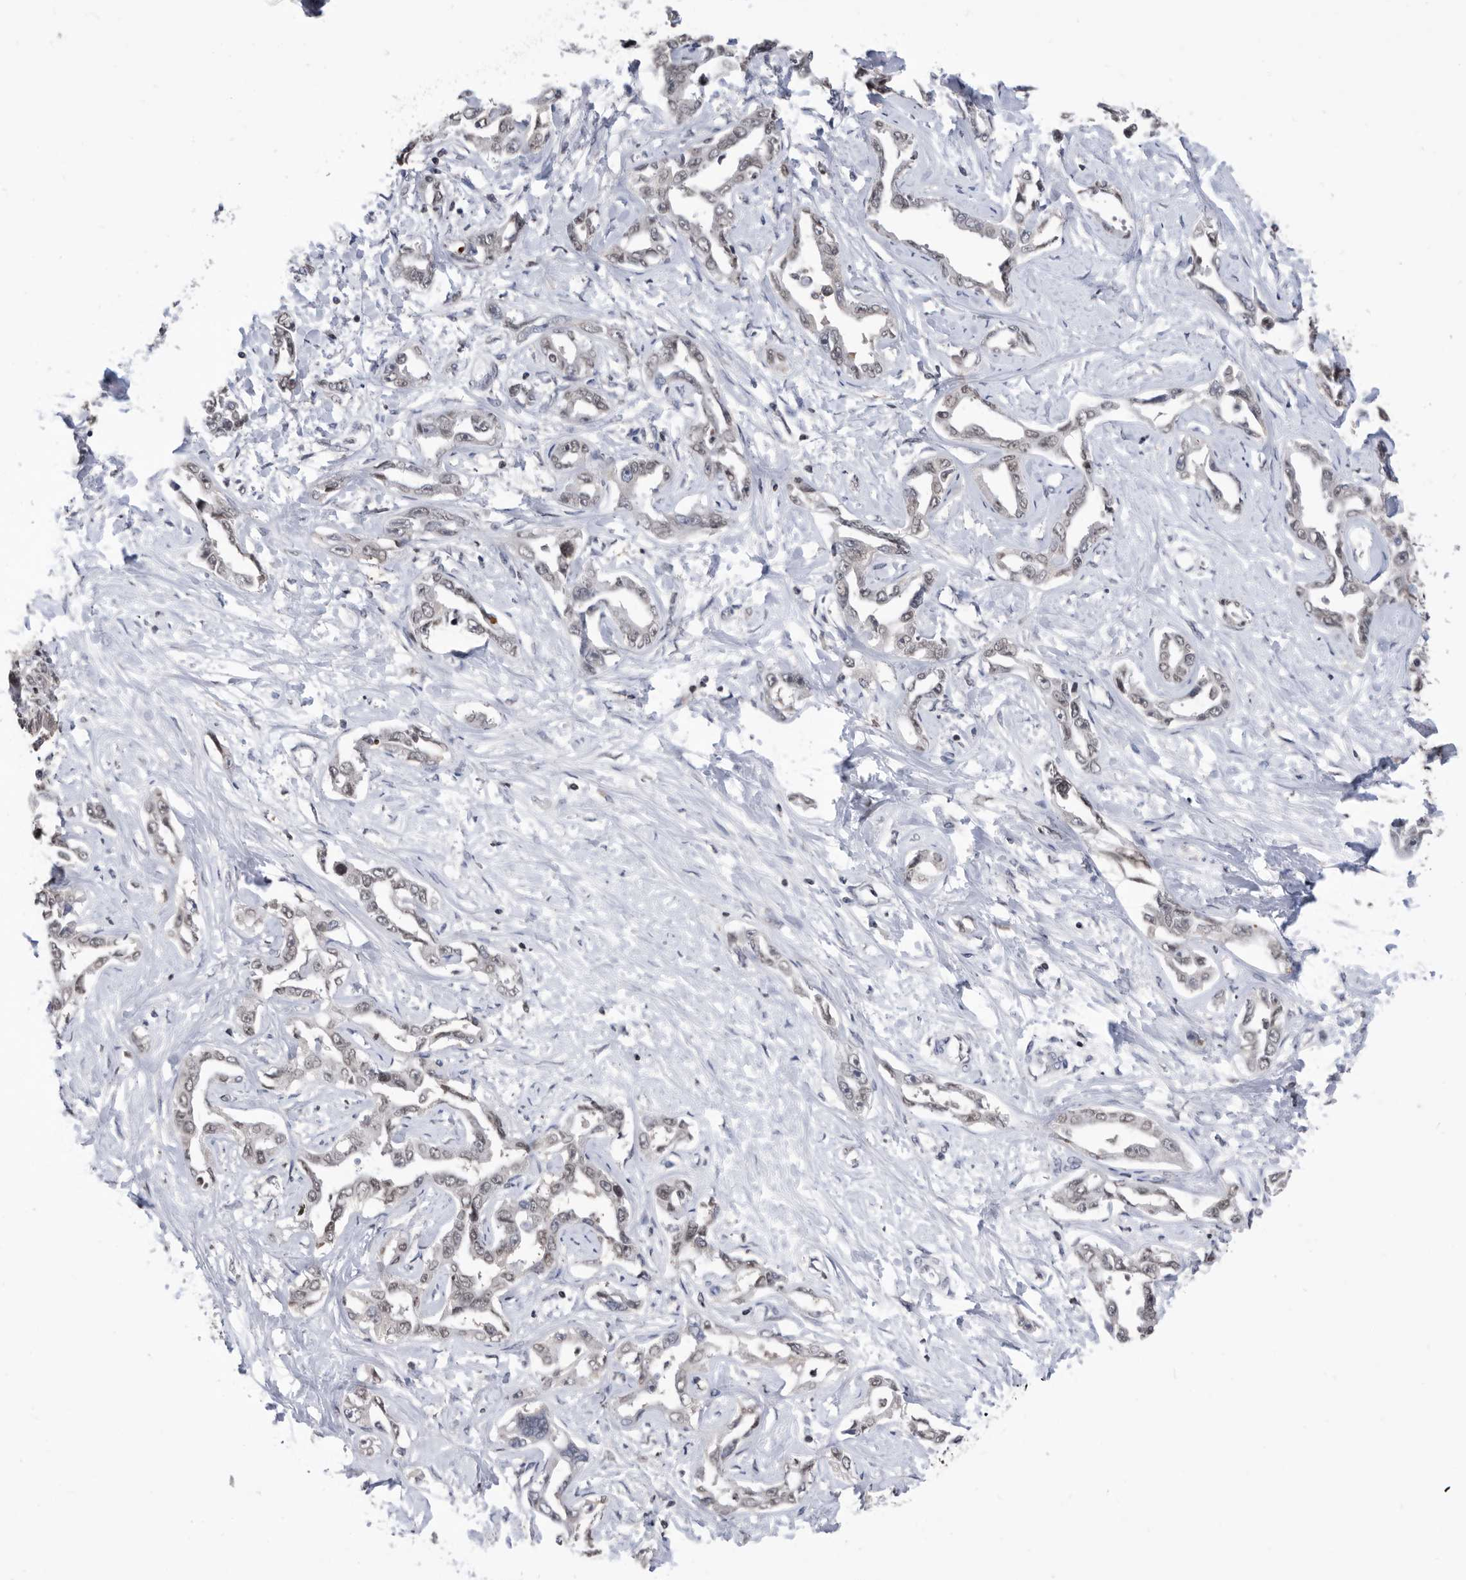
{"staining": {"intensity": "weak", "quantity": "25%-75%", "location": "nuclear"}, "tissue": "liver cancer", "cell_type": "Tumor cells", "image_type": "cancer", "snomed": [{"axis": "morphology", "description": "Cholangiocarcinoma"}, {"axis": "topography", "description": "Liver"}], "caption": "This histopathology image exhibits cholangiocarcinoma (liver) stained with immunohistochemistry (IHC) to label a protein in brown. The nuclear of tumor cells show weak positivity for the protein. Nuclei are counter-stained blue.", "gene": "TSTD1", "patient": {"sex": "male", "age": 59}}